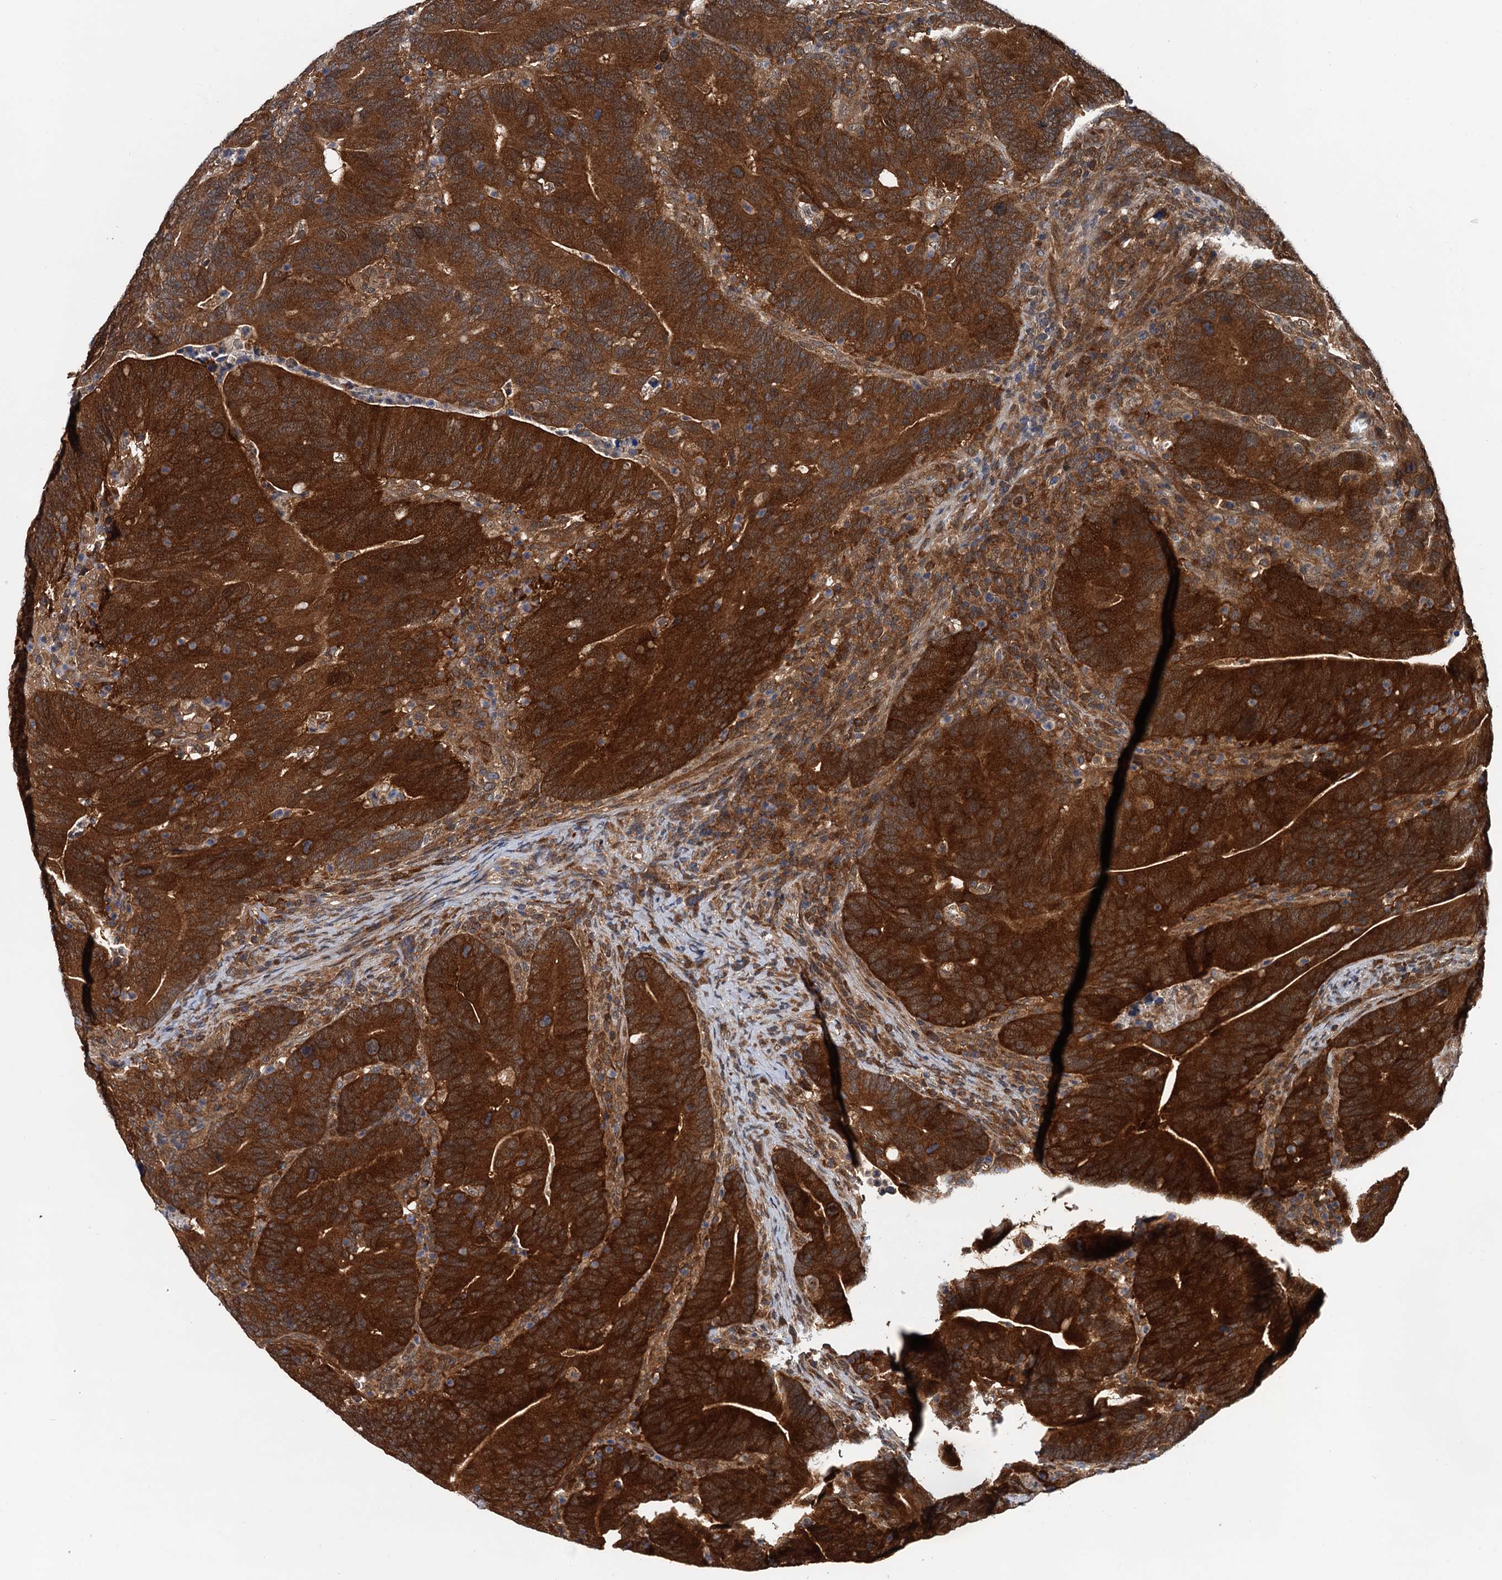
{"staining": {"intensity": "strong", "quantity": ">75%", "location": "cytoplasmic/membranous"}, "tissue": "colorectal cancer", "cell_type": "Tumor cells", "image_type": "cancer", "snomed": [{"axis": "morphology", "description": "Adenocarcinoma, NOS"}, {"axis": "topography", "description": "Colon"}], "caption": "Tumor cells show high levels of strong cytoplasmic/membranous positivity in about >75% of cells in adenocarcinoma (colorectal). (Stains: DAB in brown, nuclei in blue, Microscopy: brightfield microscopy at high magnification).", "gene": "AAGAB", "patient": {"sex": "female", "age": 66}}